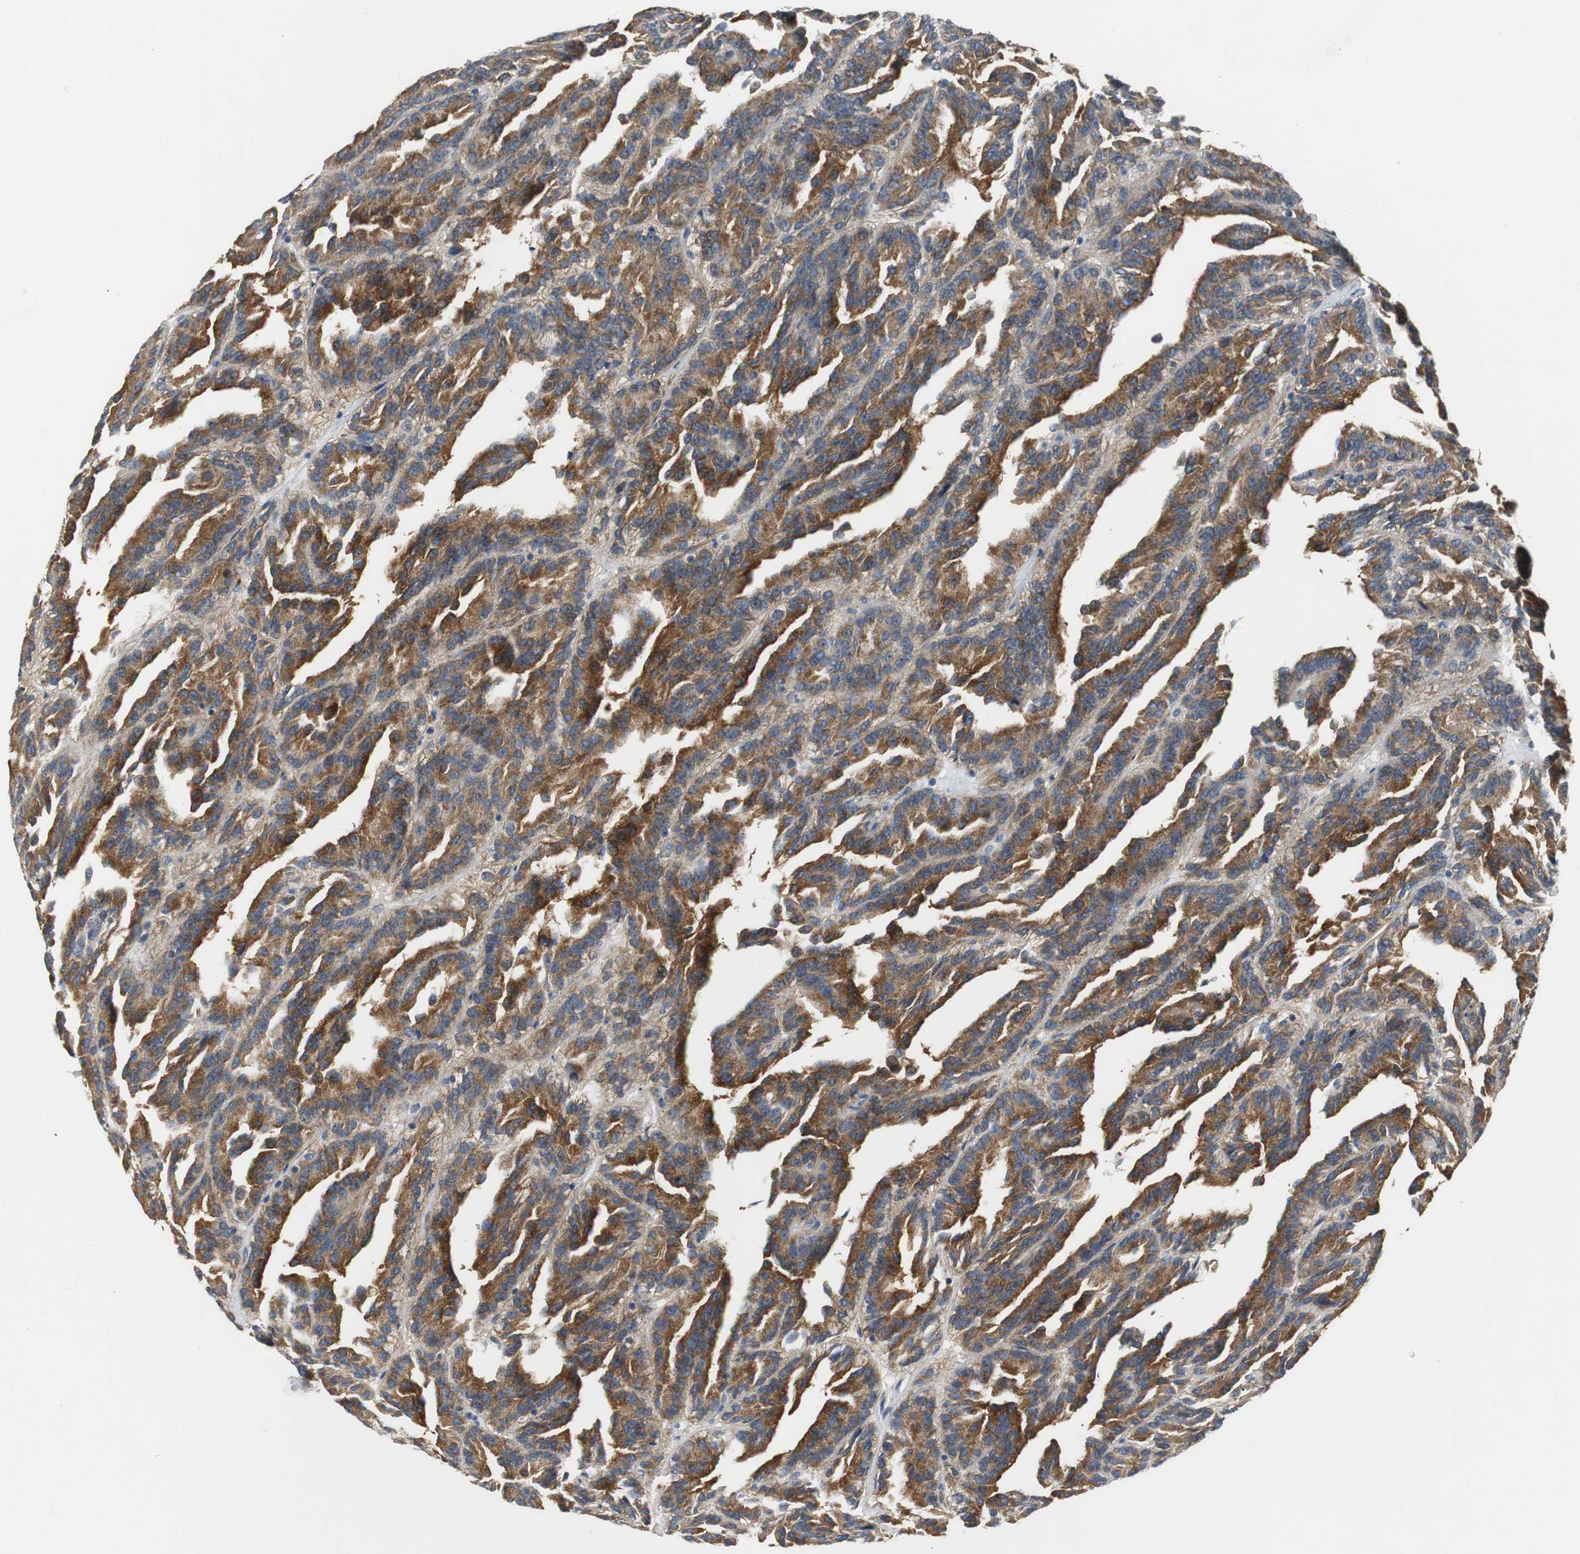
{"staining": {"intensity": "moderate", "quantity": ">75%", "location": "cytoplasmic/membranous"}, "tissue": "renal cancer", "cell_type": "Tumor cells", "image_type": "cancer", "snomed": [{"axis": "morphology", "description": "Adenocarcinoma, NOS"}, {"axis": "topography", "description": "Kidney"}], "caption": "Protein expression by immunohistochemistry (IHC) shows moderate cytoplasmic/membranous staining in about >75% of tumor cells in renal cancer. (IHC, brightfield microscopy, high magnification).", "gene": "ISCU", "patient": {"sex": "male", "age": 46}}